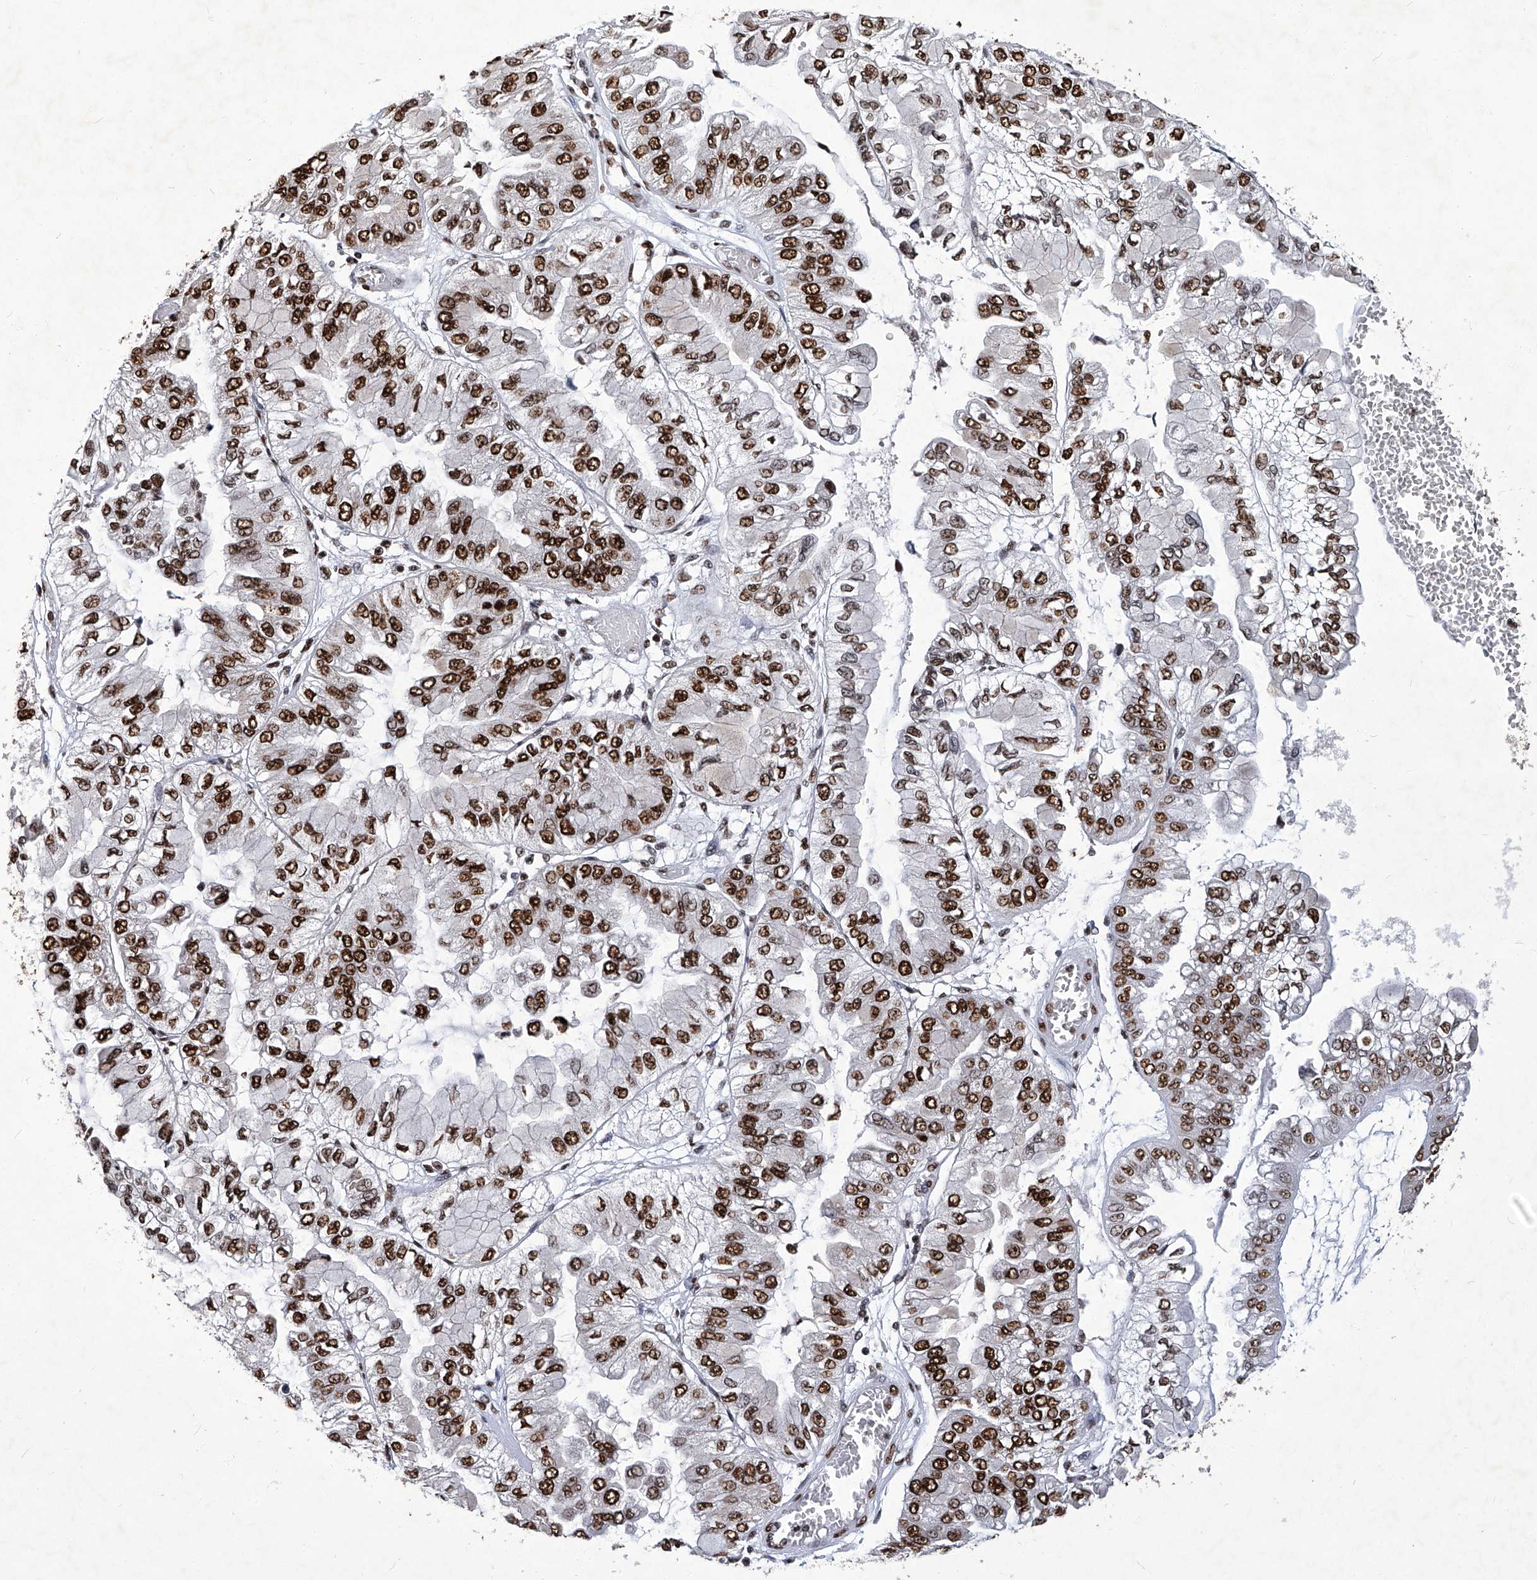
{"staining": {"intensity": "strong", "quantity": ">75%", "location": "nuclear"}, "tissue": "liver cancer", "cell_type": "Tumor cells", "image_type": "cancer", "snomed": [{"axis": "morphology", "description": "Cholangiocarcinoma"}, {"axis": "topography", "description": "Liver"}], "caption": "DAB immunohistochemical staining of liver cancer (cholangiocarcinoma) demonstrates strong nuclear protein staining in about >75% of tumor cells.", "gene": "HBP1", "patient": {"sex": "female", "age": 79}}